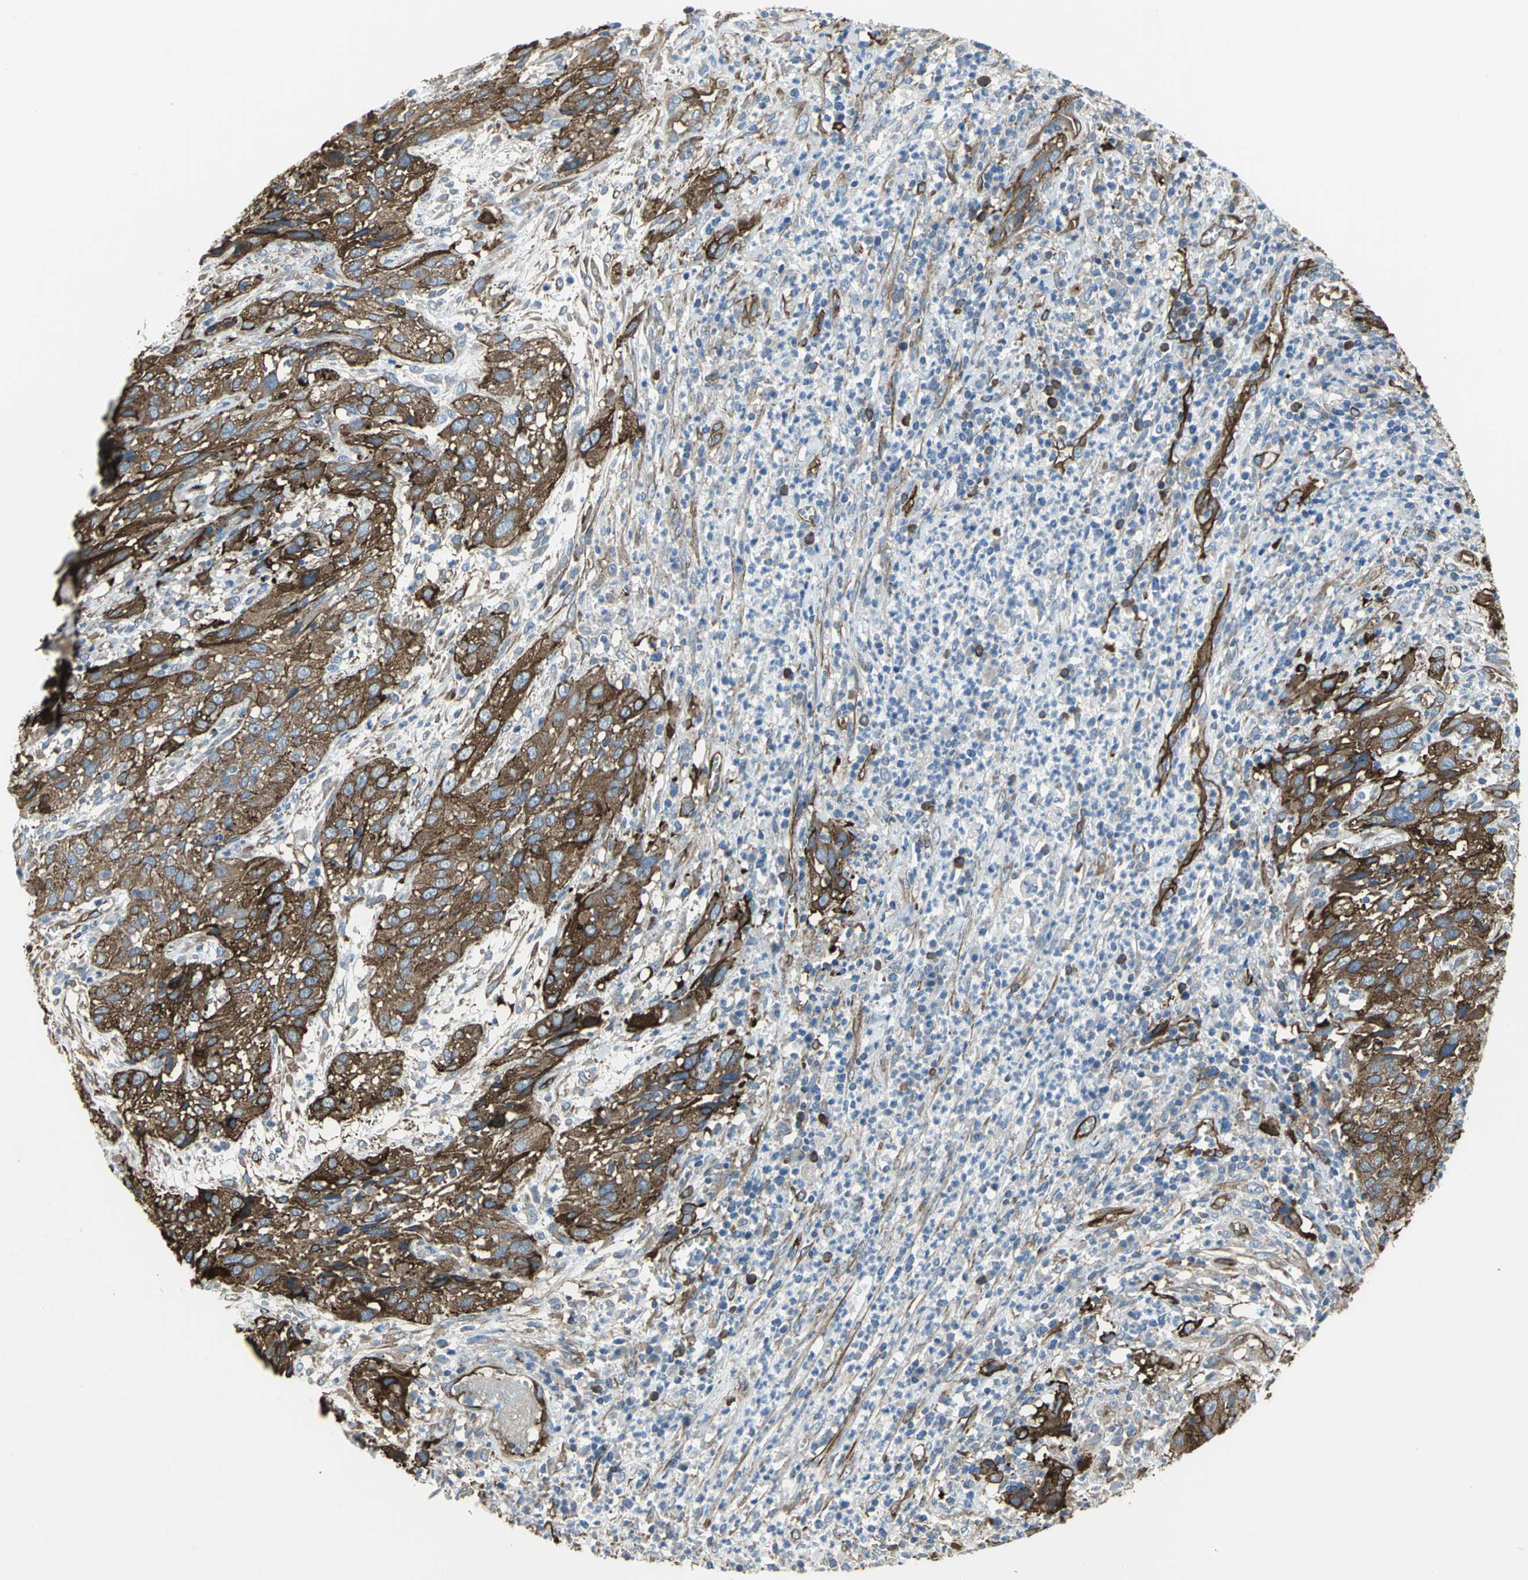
{"staining": {"intensity": "strong", "quantity": ">75%", "location": "cytoplasmic/membranous"}, "tissue": "cervical cancer", "cell_type": "Tumor cells", "image_type": "cancer", "snomed": [{"axis": "morphology", "description": "Squamous cell carcinoma, NOS"}, {"axis": "topography", "description": "Cervix"}], "caption": "An IHC histopathology image of tumor tissue is shown. Protein staining in brown highlights strong cytoplasmic/membranous positivity in squamous cell carcinoma (cervical) within tumor cells.", "gene": "FLNB", "patient": {"sex": "female", "age": 32}}